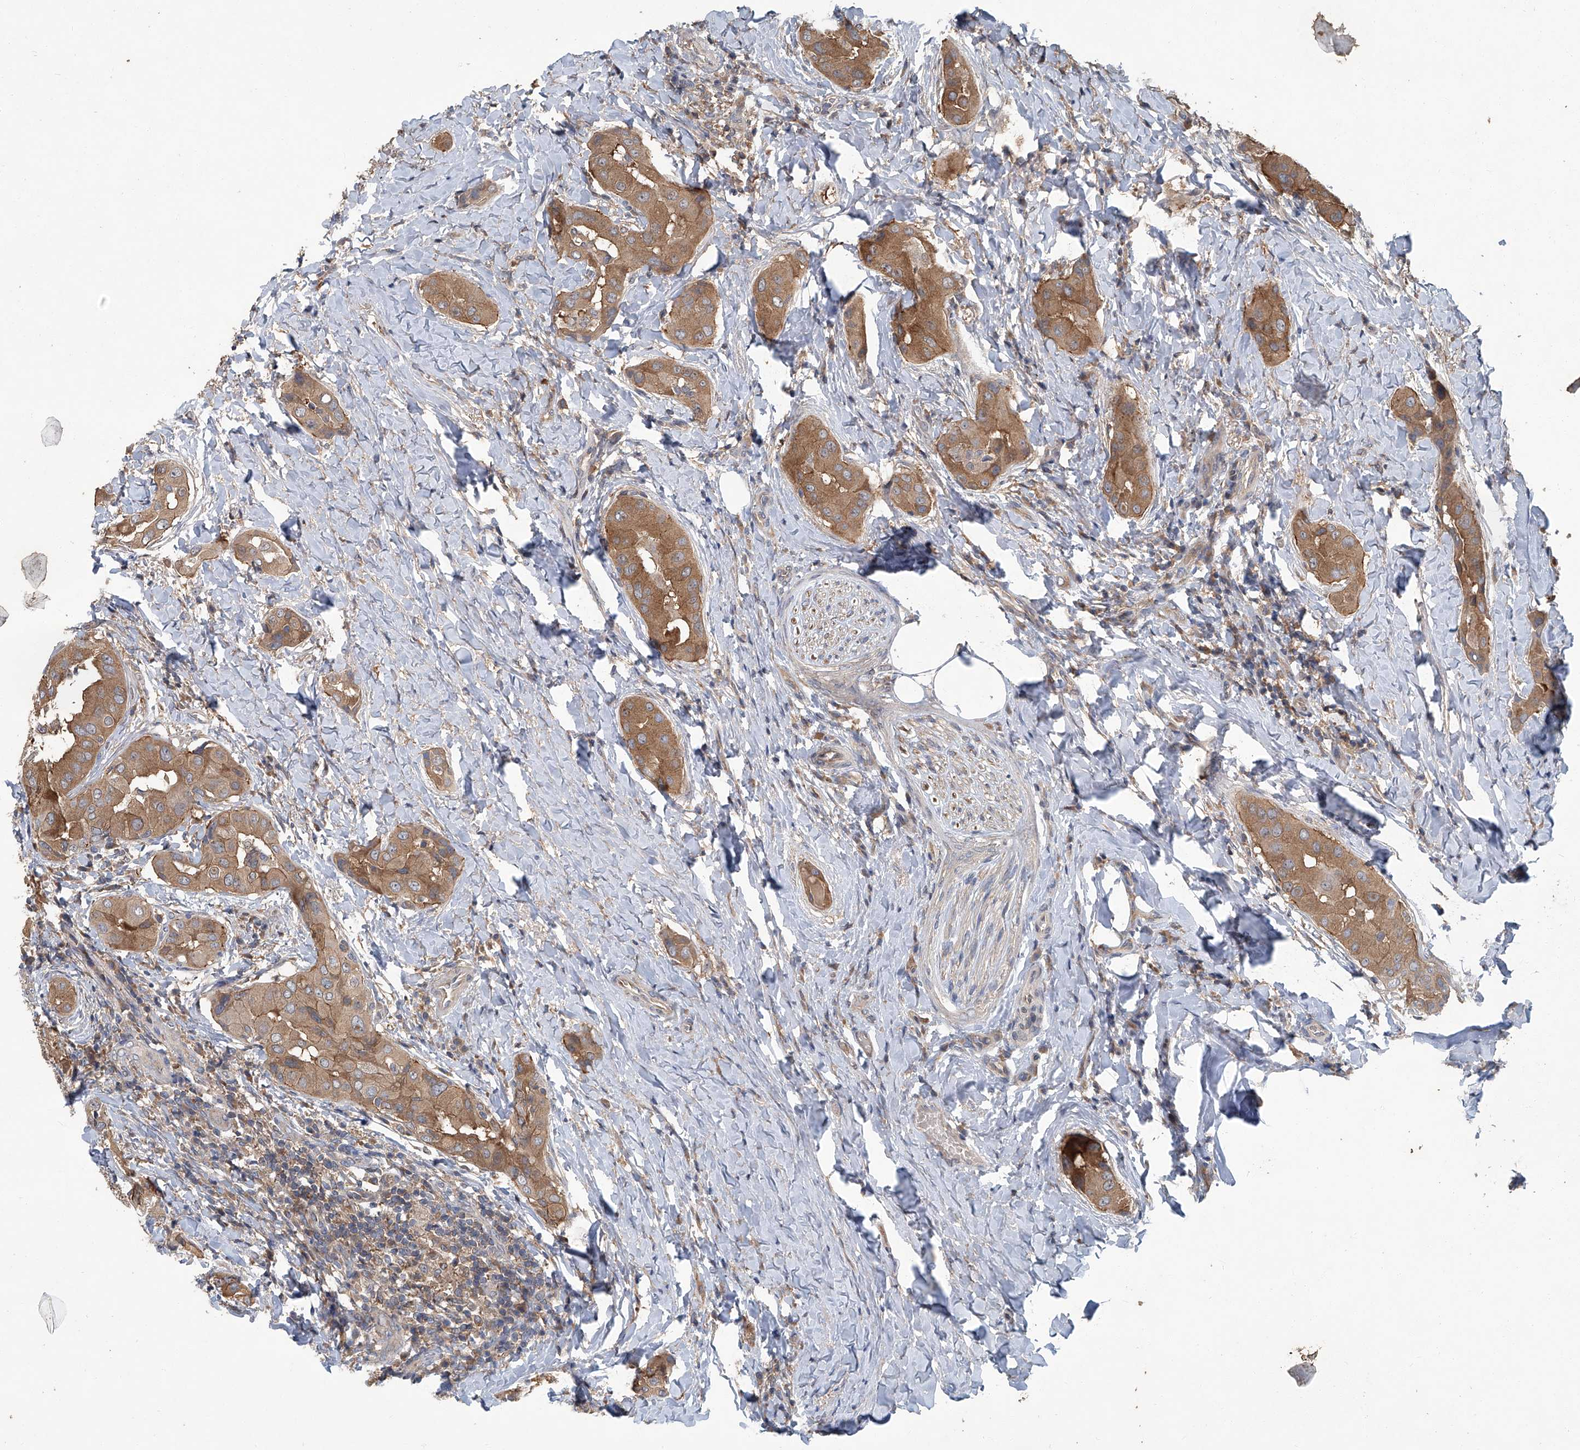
{"staining": {"intensity": "moderate", "quantity": ">75%", "location": "cytoplasmic/membranous"}, "tissue": "thyroid cancer", "cell_type": "Tumor cells", "image_type": "cancer", "snomed": [{"axis": "morphology", "description": "Papillary adenocarcinoma, NOS"}, {"axis": "topography", "description": "Thyroid gland"}], "caption": "Thyroid papillary adenocarcinoma stained with immunohistochemistry (IHC) exhibits moderate cytoplasmic/membranous staining in about >75% of tumor cells. Nuclei are stained in blue.", "gene": "ANKRD34A", "patient": {"sex": "male", "age": 33}}